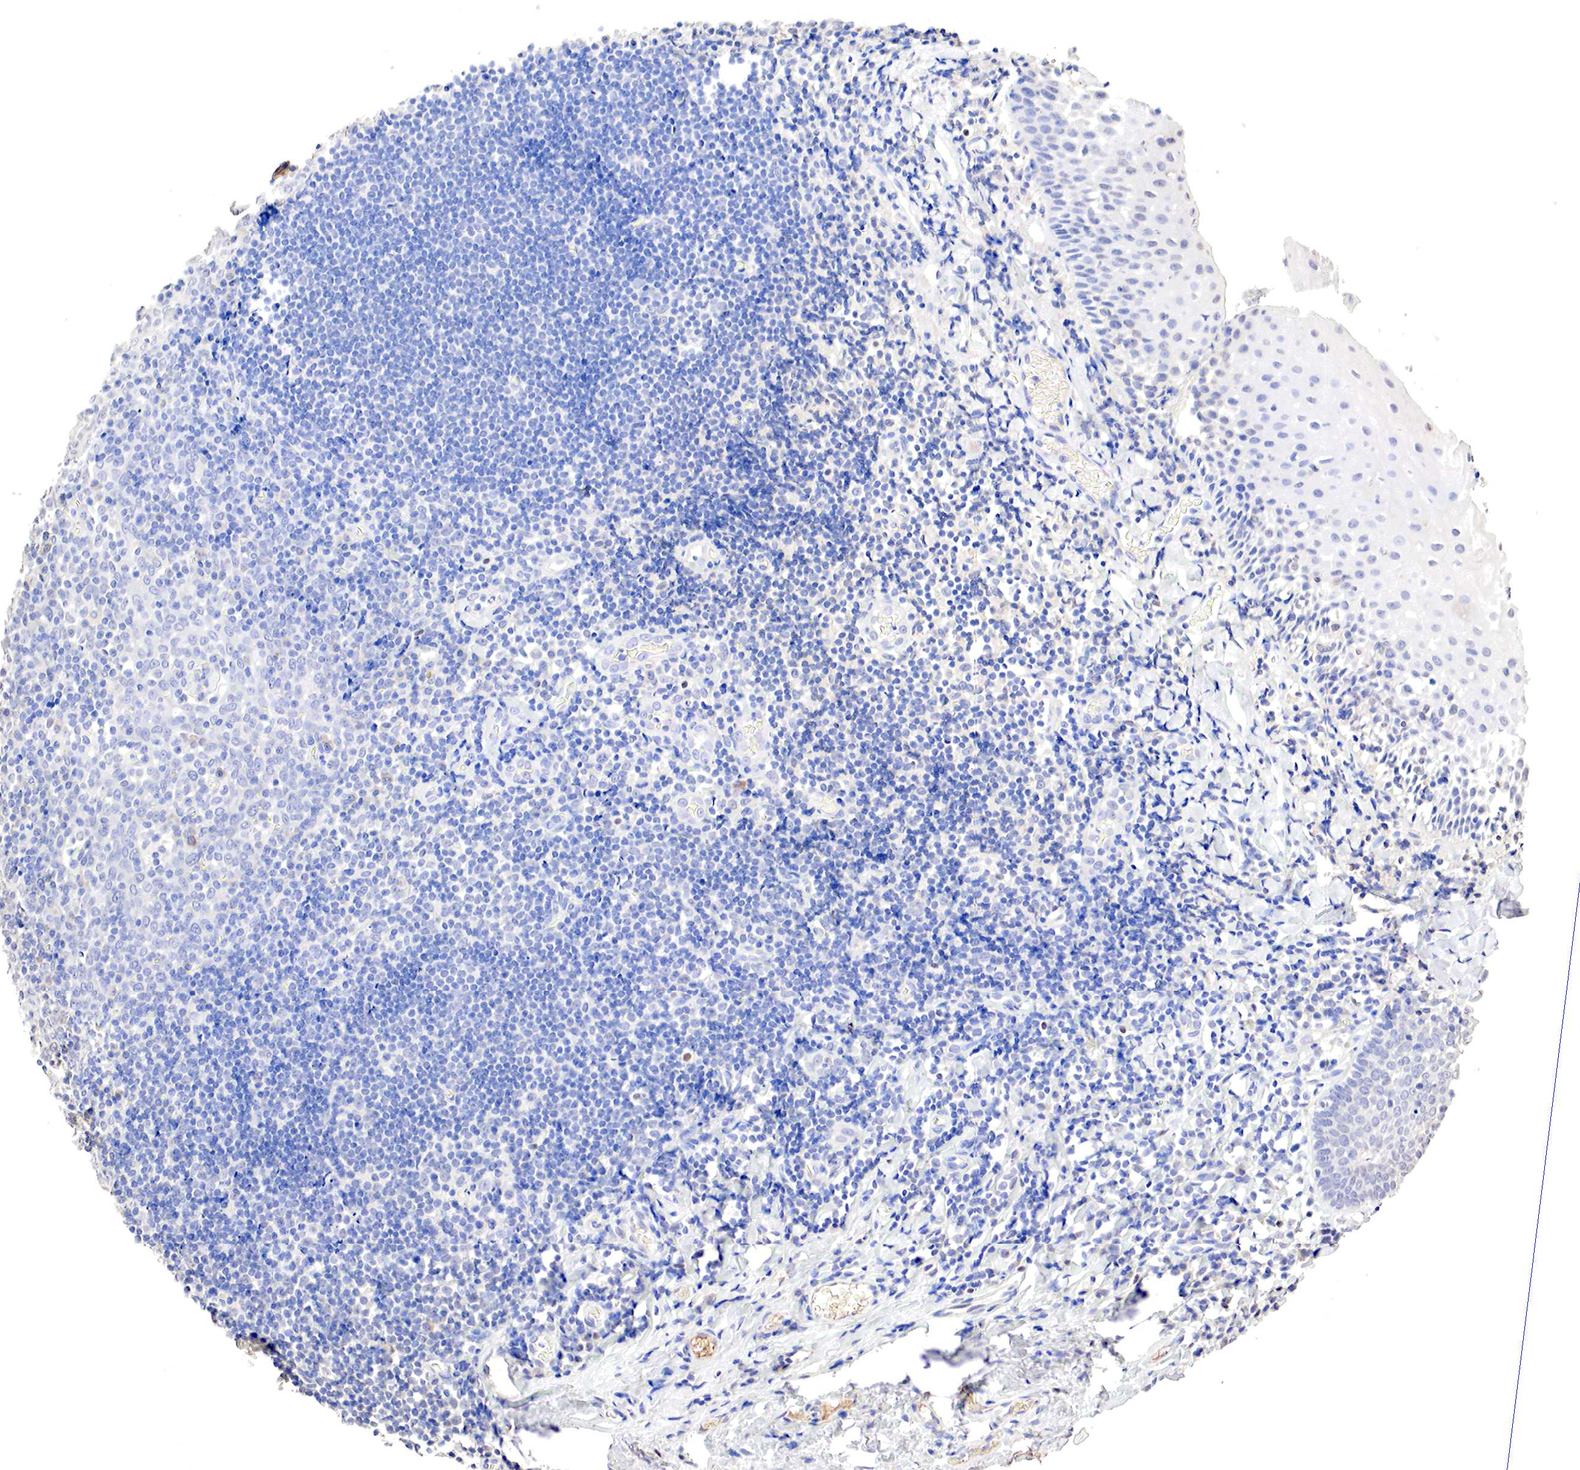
{"staining": {"intensity": "negative", "quantity": "none", "location": "none"}, "tissue": "tonsil", "cell_type": "Germinal center cells", "image_type": "normal", "snomed": [{"axis": "morphology", "description": "Normal tissue, NOS"}, {"axis": "topography", "description": "Tonsil"}], "caption": "Human tonsil stained for a protein using IHC exhibits no expression in germinal center cells.", "gene": "GATA1", "patient": {"sex": "female", "age": 41}}